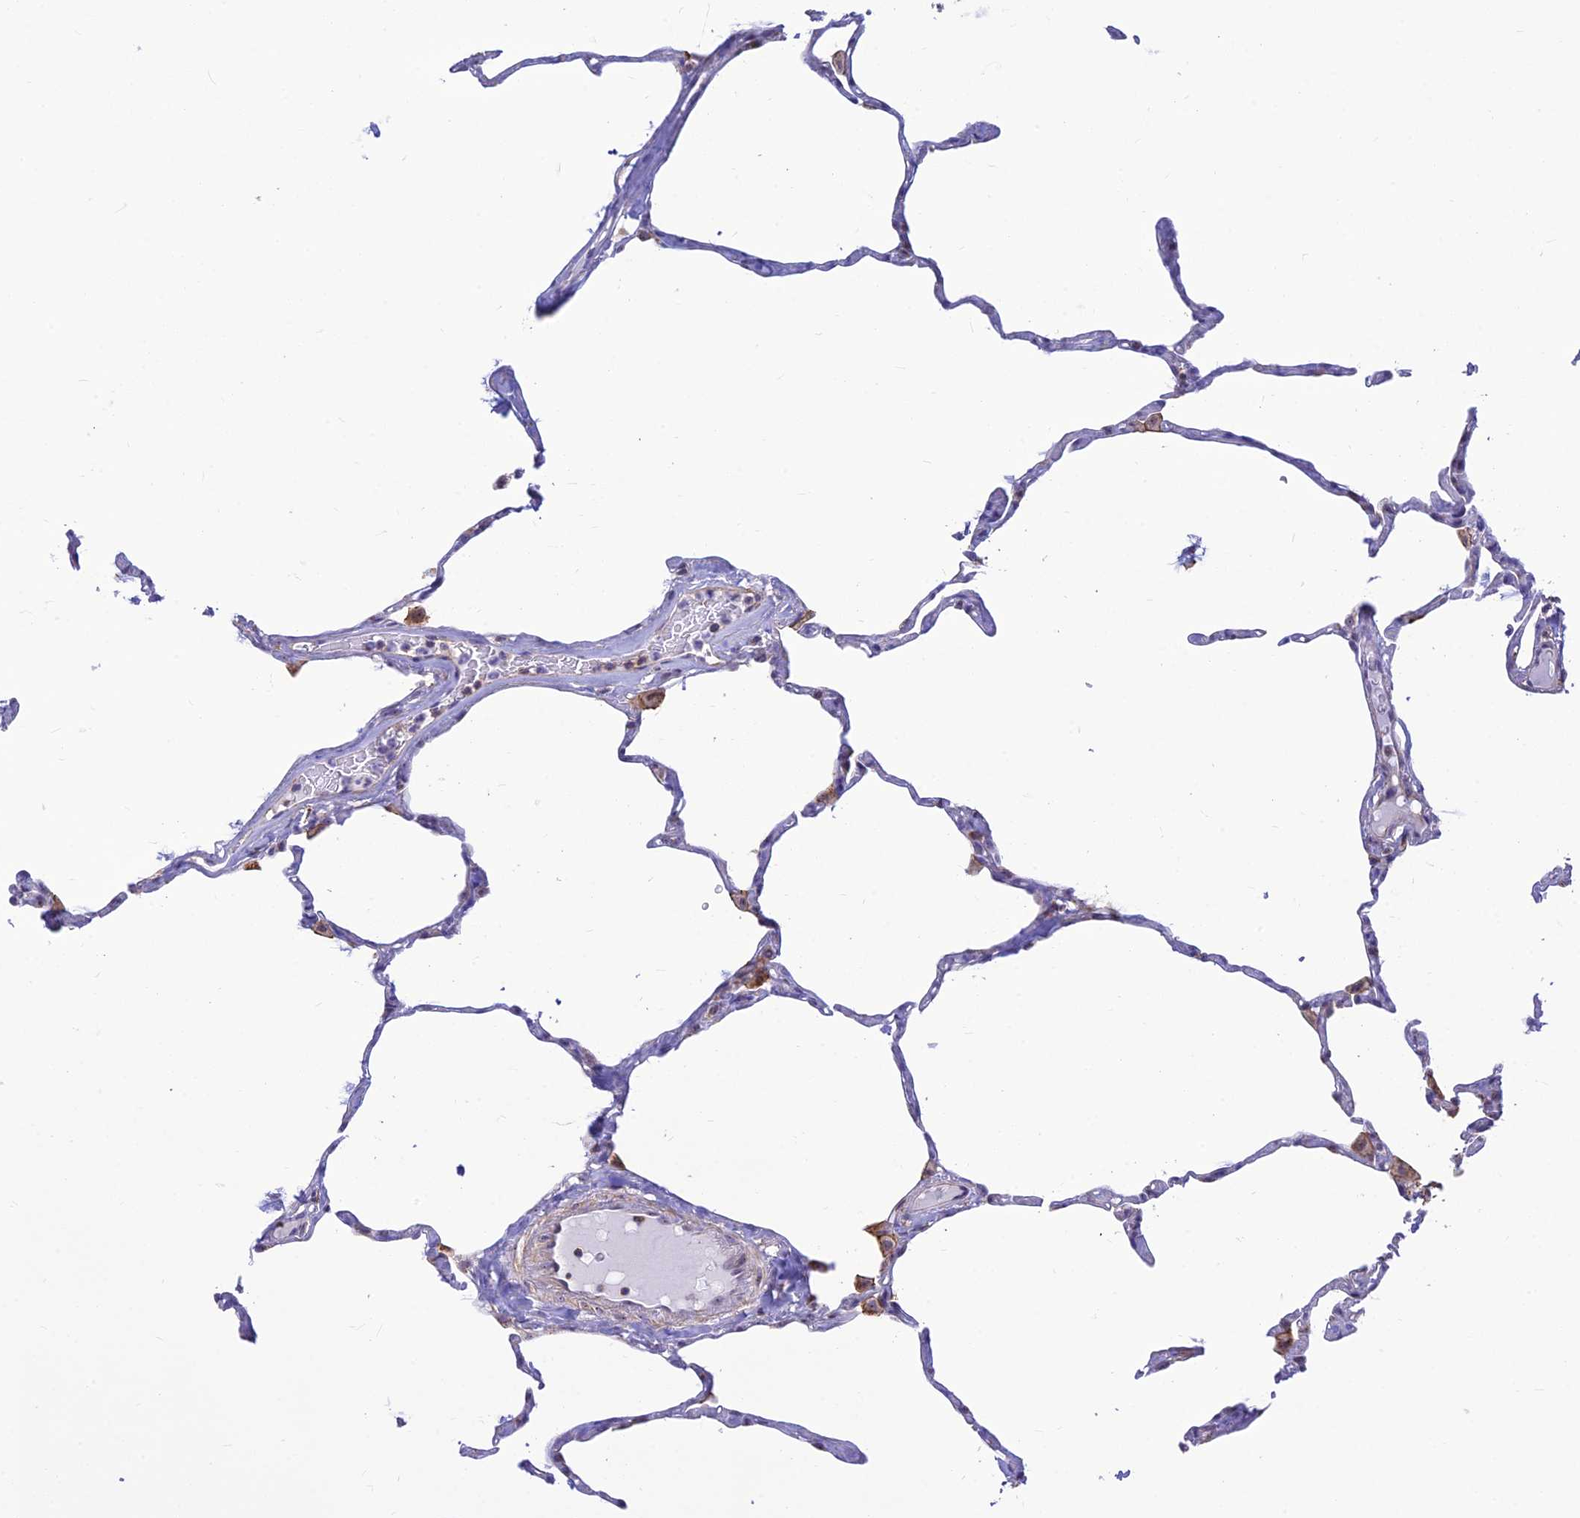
{"staining": {"intensity": "weak", "quantity": "<25%", "location": "cytoplasmic/membranous"}, "tissue": "lung", "cell_type": "Alveolar cells", "image_type": "normal", "snomed": [{"axis": "morphology", "description": "Normal tissue, NOS"}, {"axis": "topography", "description": "Lung"}], "caption": "This histopathology image is of normal lung stained with immunohistochemistry (IHC) to label a protein in brown with the nuclei are counter-stained blue. There is no expression in alveolar cells. (DAB (3,3'-diaminobenzidine) immunohistochemistry (IHC), high magnification).", "gene": "POLR1G", "patient": {"sex": "male", "age": 65}}